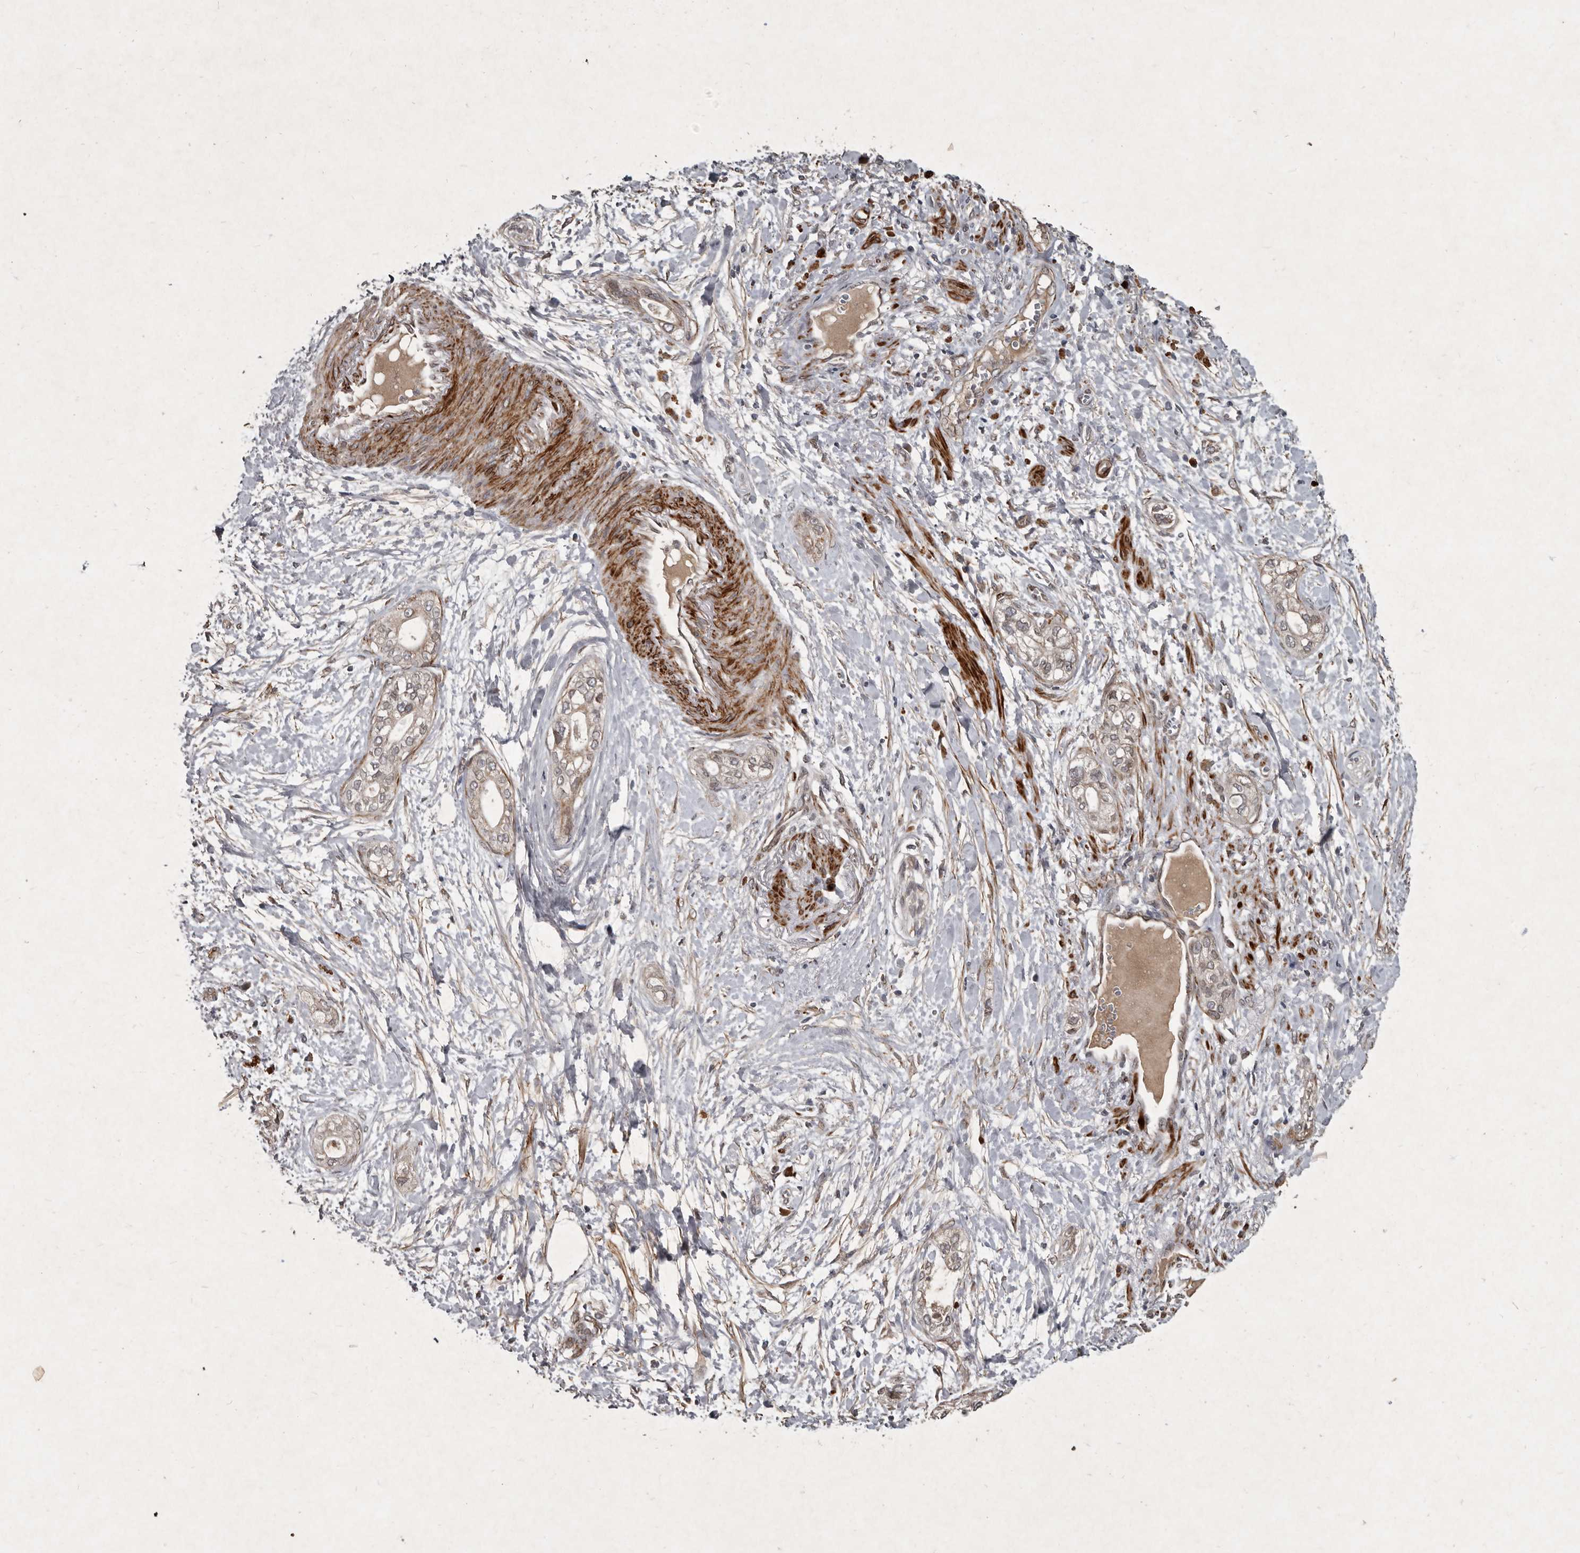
{"staining": {"intensity": "weak", "quantity": ">75%", "location": "cytoplasmic/membranous"}, "tissue": "pancreatic cancer", "cell_type": "Tumor cells", "image_type": "cancer", "snomed": [{"axis": "morphology", "description": "Adenocarcinoma, NOS"}, {"axis": "topography", "description": "Pancreas"}], "caption": "Protein expression analysis of pancreatic cancer (adenocarcinoma) shows weak cytoplasmic/membranous positivity in about >75% of tumor cells.", "gene": "MRPS15", "patient": {"sex": "male", "age": 68}}